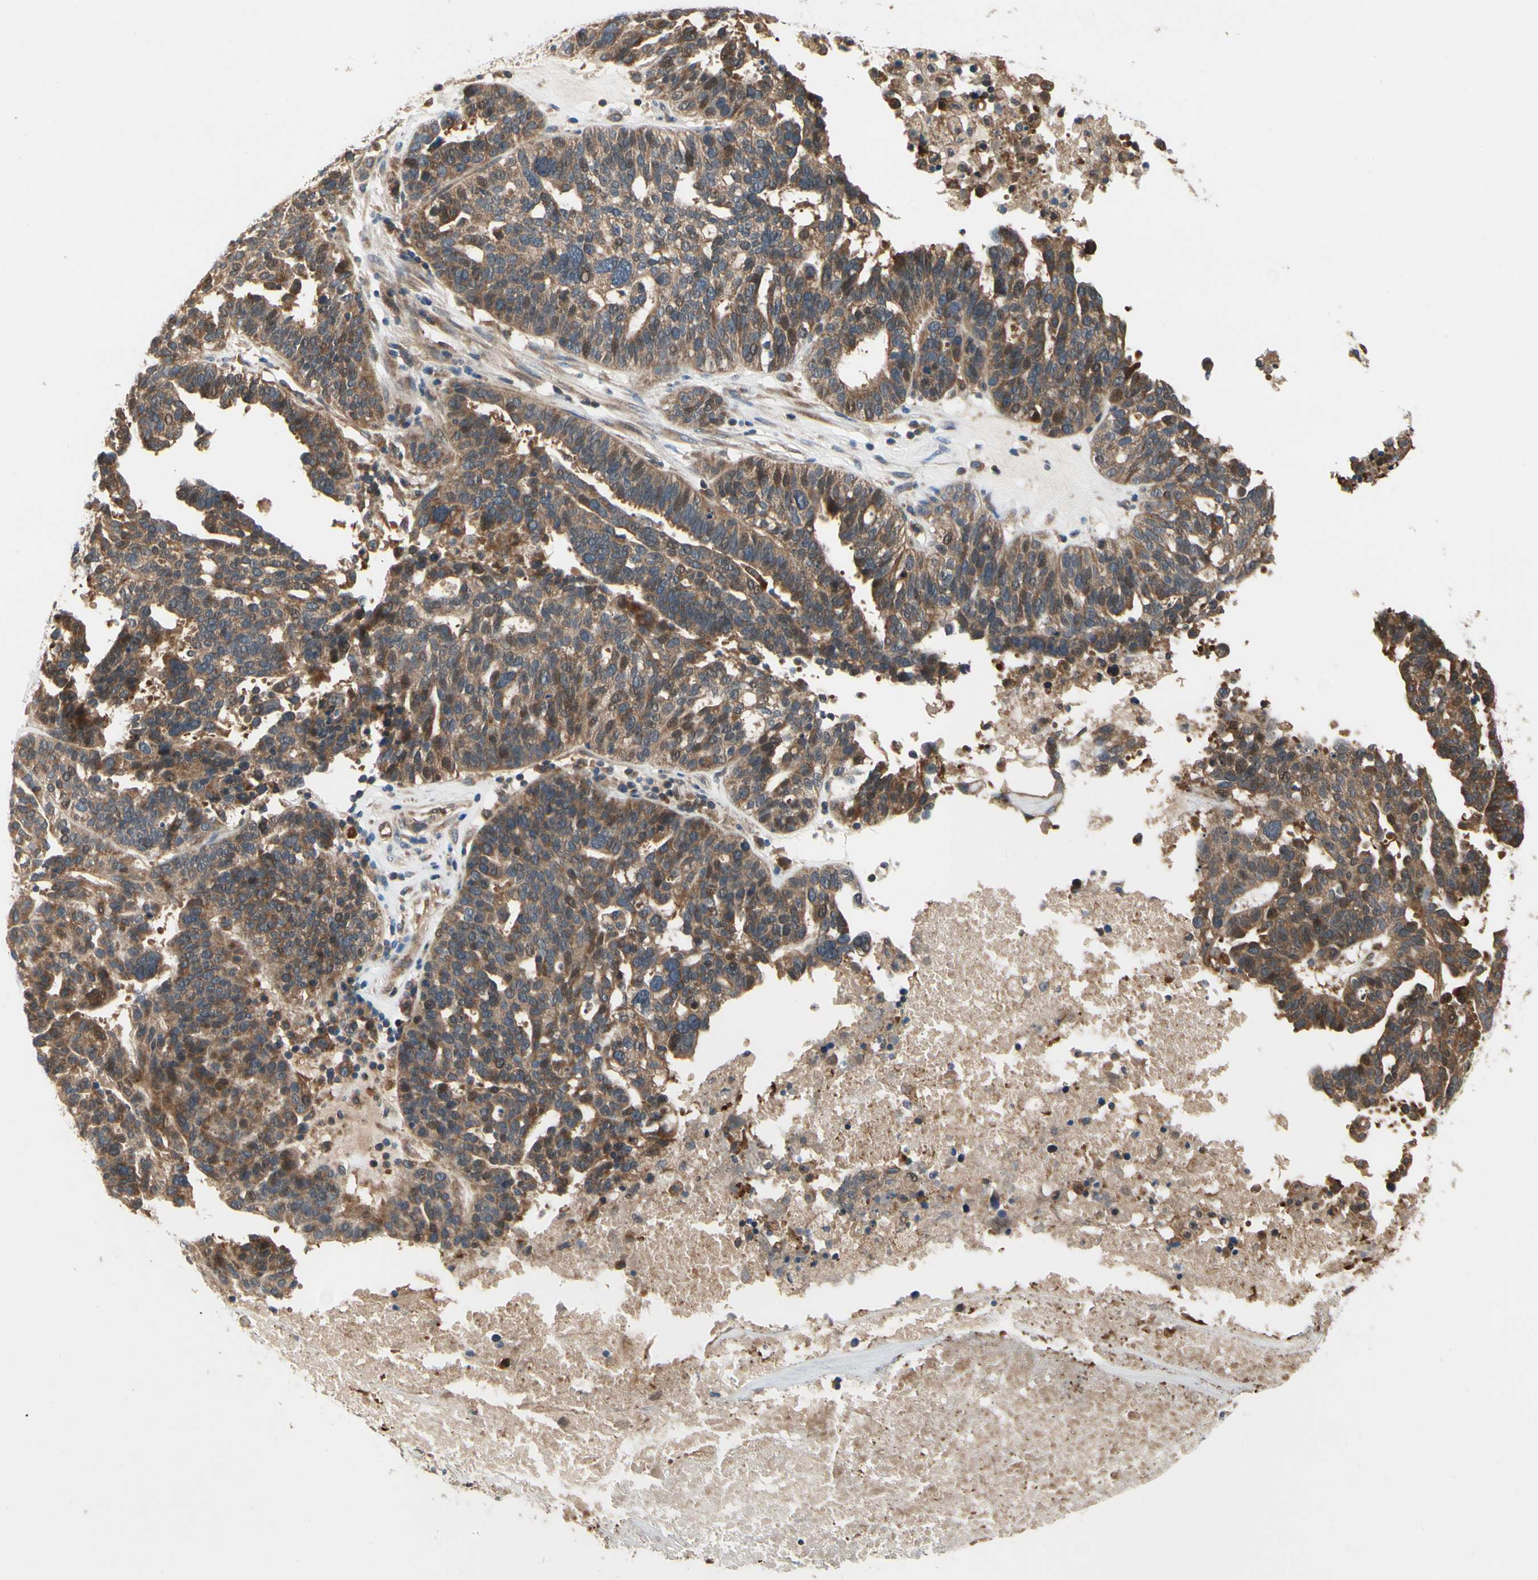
{"staining": {"intensity": "moderate", "quantity": ">75%", "location": "cytoplasmic/membranous"}, "tissue": "ovarian cancer", "cell_type": "Tumor cells", "image_type": "cancer", "snomed": [{"axis": "morphology", "description": "Cystadenocarcinoma, serous, NOS"}, {"axis": "topography", "description": "Ovary"}], "caption": "A brown stain labels moderate cytoplasmic/membranous staining of a protein in serous cystadenocarcinoma (ovarian) tumor cells.", "gene": "TDRP", "patient": {"sex": "female", "age": 59}}